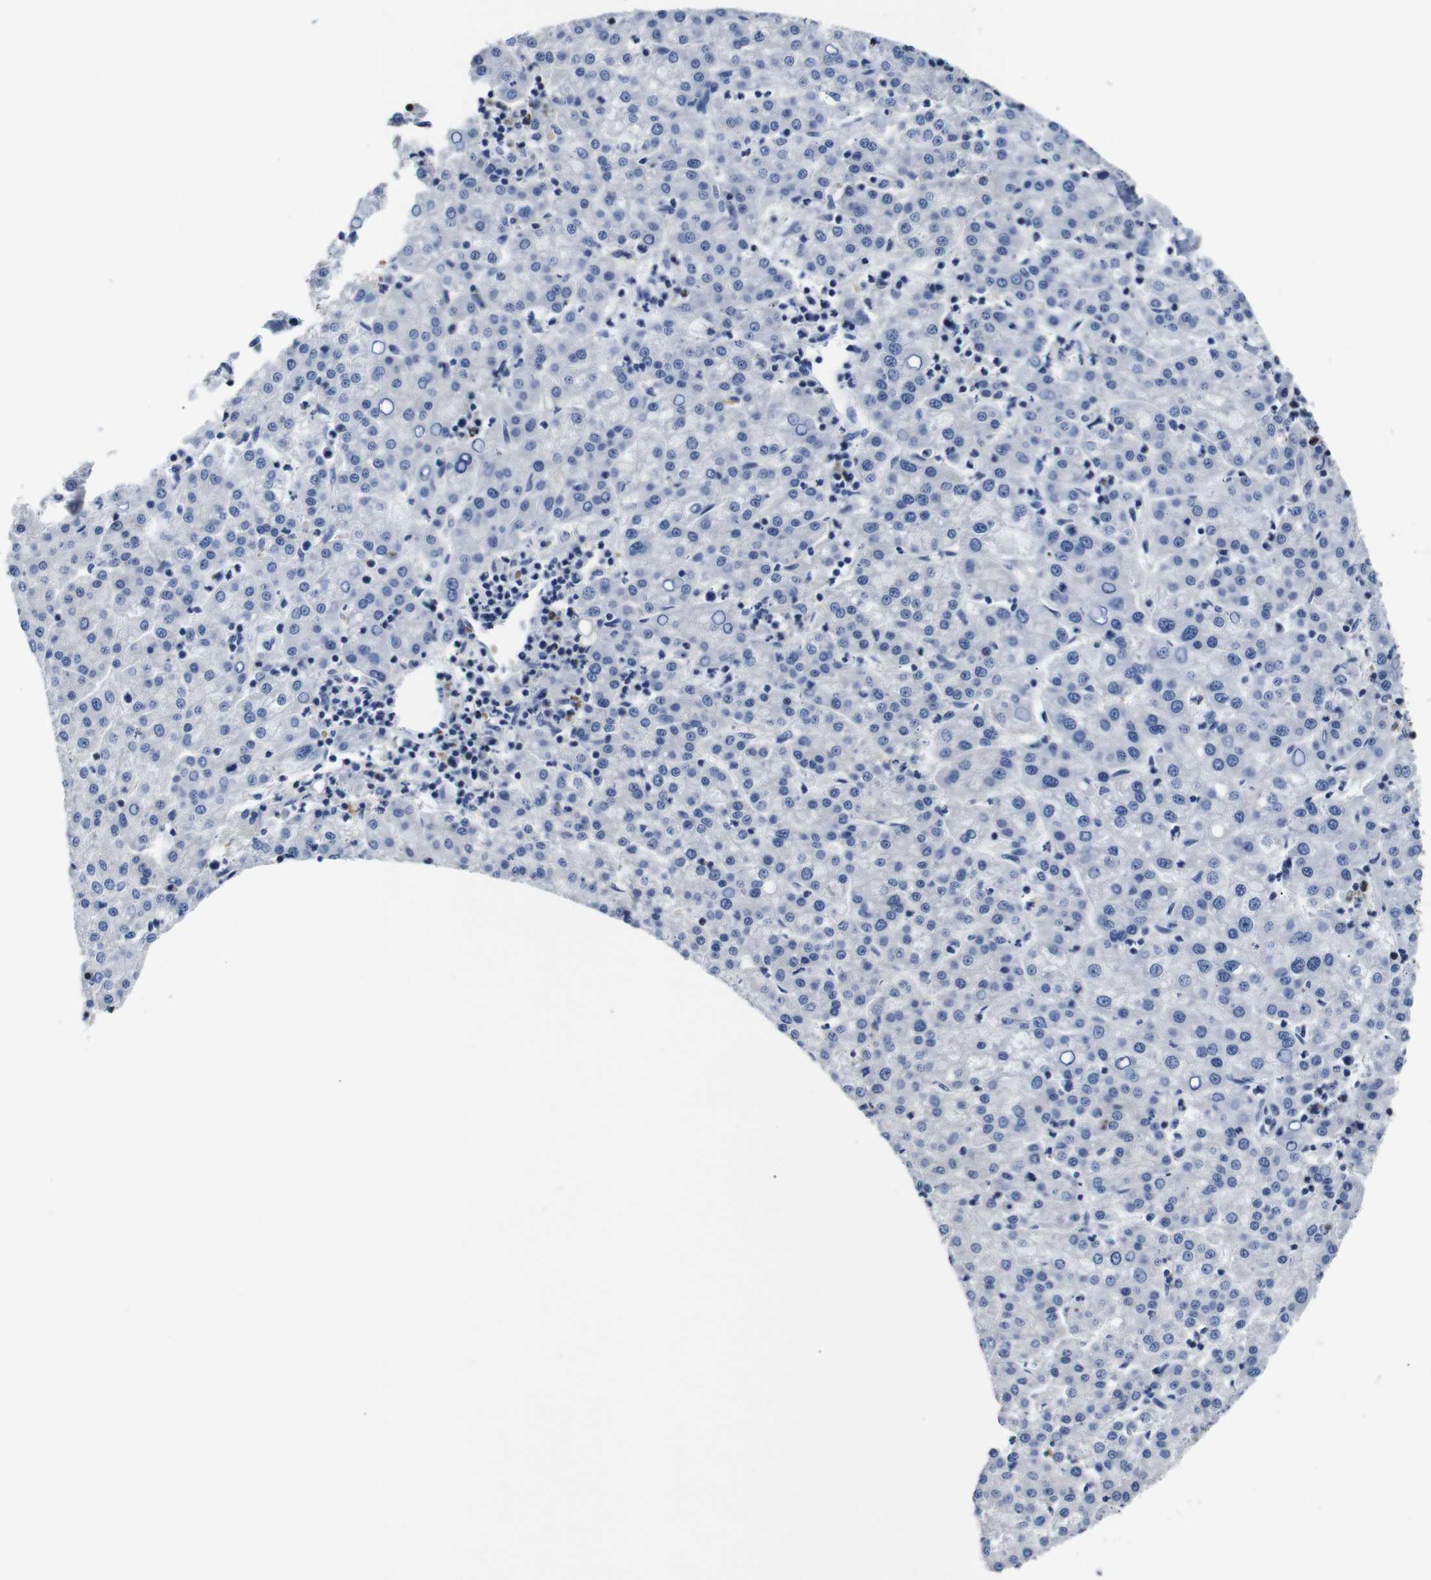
{"staining": {"intensity": "negative", "quantity": "none", "location": "none"}, "tissue": "liver cancer", "cell_type": "Tumor cells", "image_type": "cancer", "snomed": [{"axis": "morphology", "description": "Carcinoma, Hepatocellular, NOS"}, {"axis": "topography", "description": "Liver"}], "caption": "DAB immunohistochemical staining of liver cancer exhibits no significant positivity in tumor cells.", "gene": "ILDR2", "patient": {"sex": "female", "age": 58}}